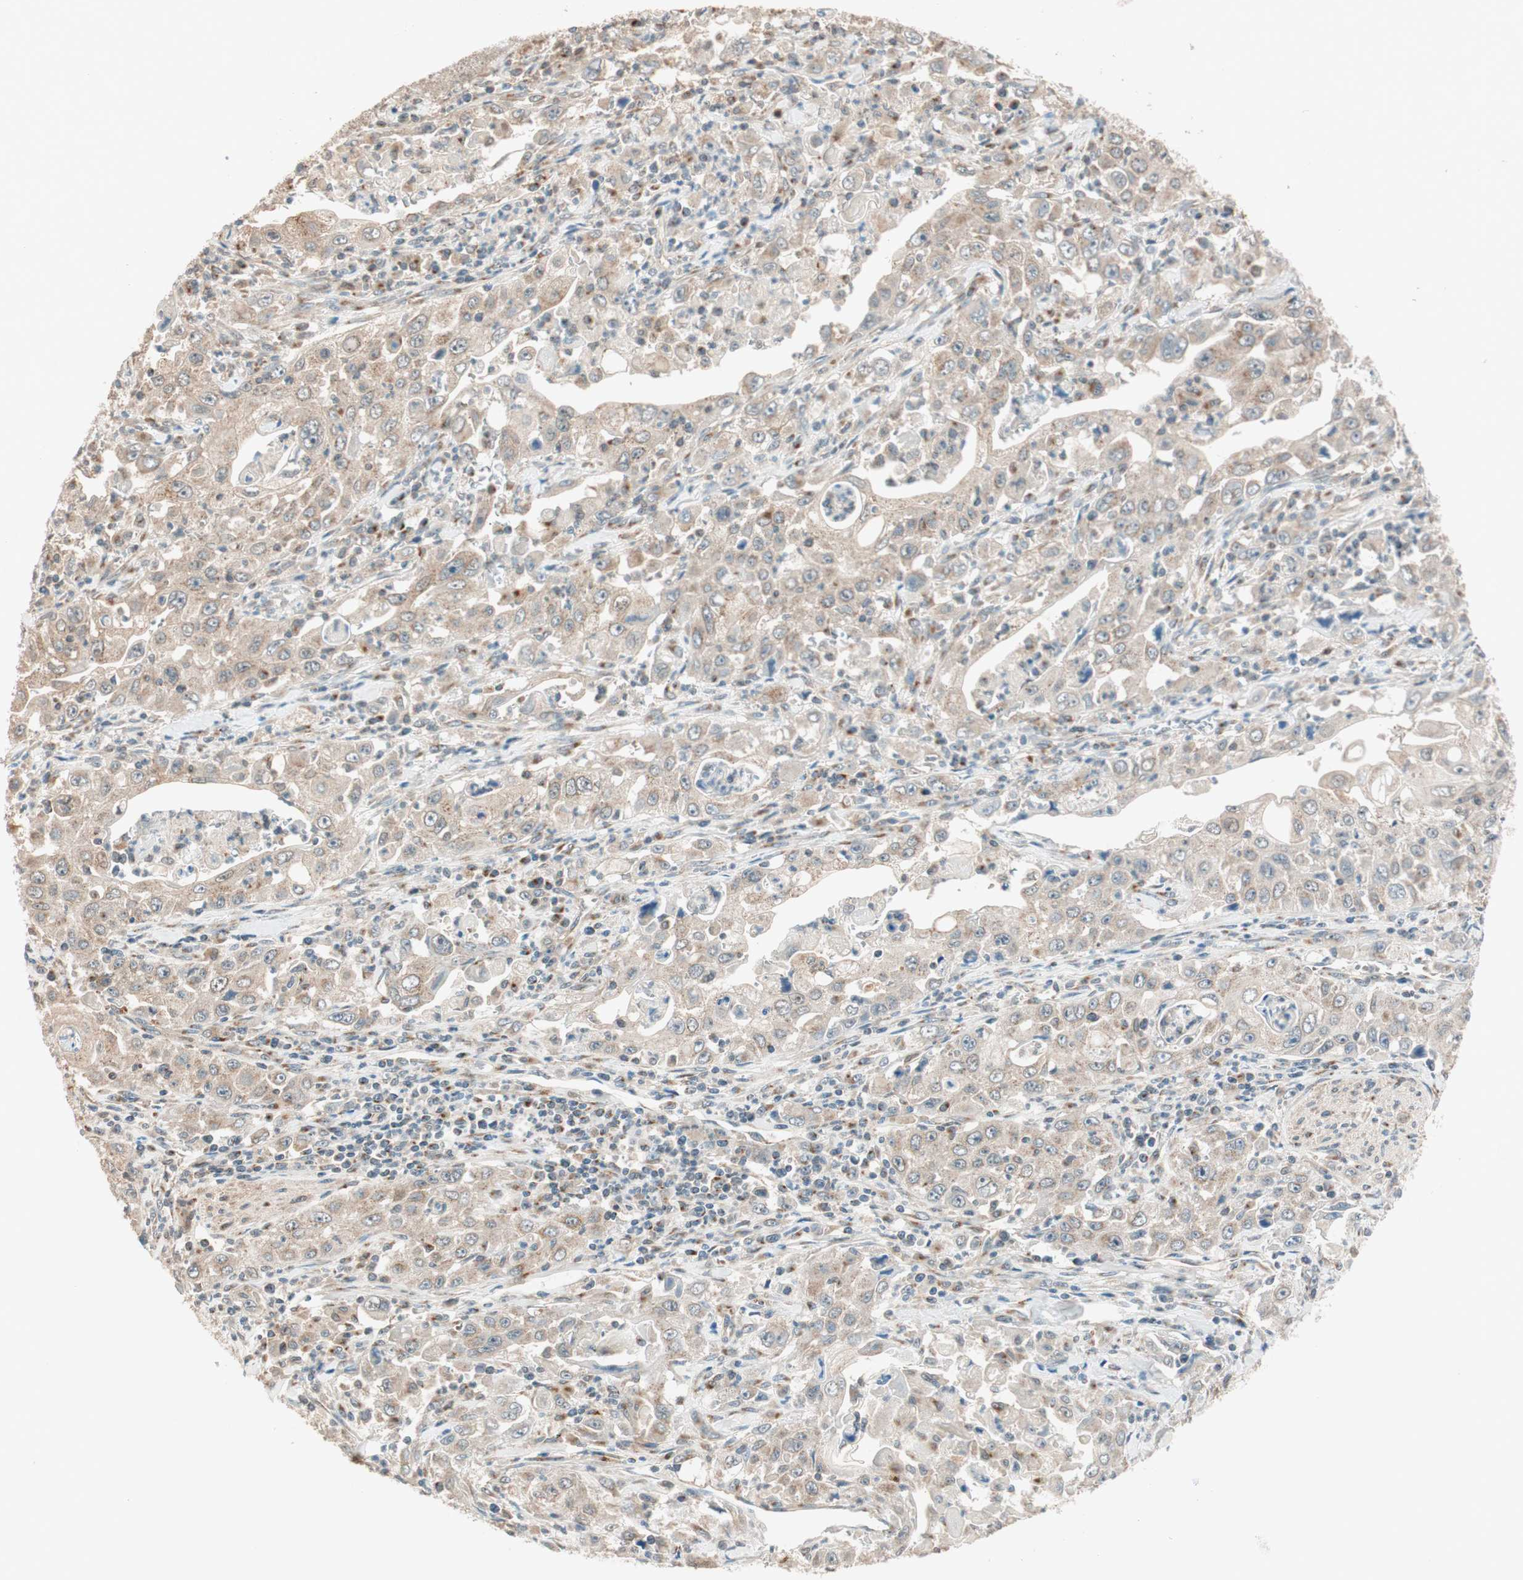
{"staining": {"intensity": "moderate", "quantity": ">75%", "location": "cytoplasmic/membranous"}, "tissue": "pancreatic cancer", "cell_type": "Tumor cells", "image_type": "cancer", "snomed": [{"axis": "morphology", "description": "Adenocarcinoma, NOS"}, {"axis": "topography", "description": "Pancreas"}], "caption": "Pancreatic cancer (adenocarcinoma) tissue exhibits moderate cytoplasmic/membranous staining in about >75% of tumor cells The protein is shown in brown color, while the nuclei are stained blue.", "gene": "SEC16A", "patient": {"sex": "male", "age": 70}}